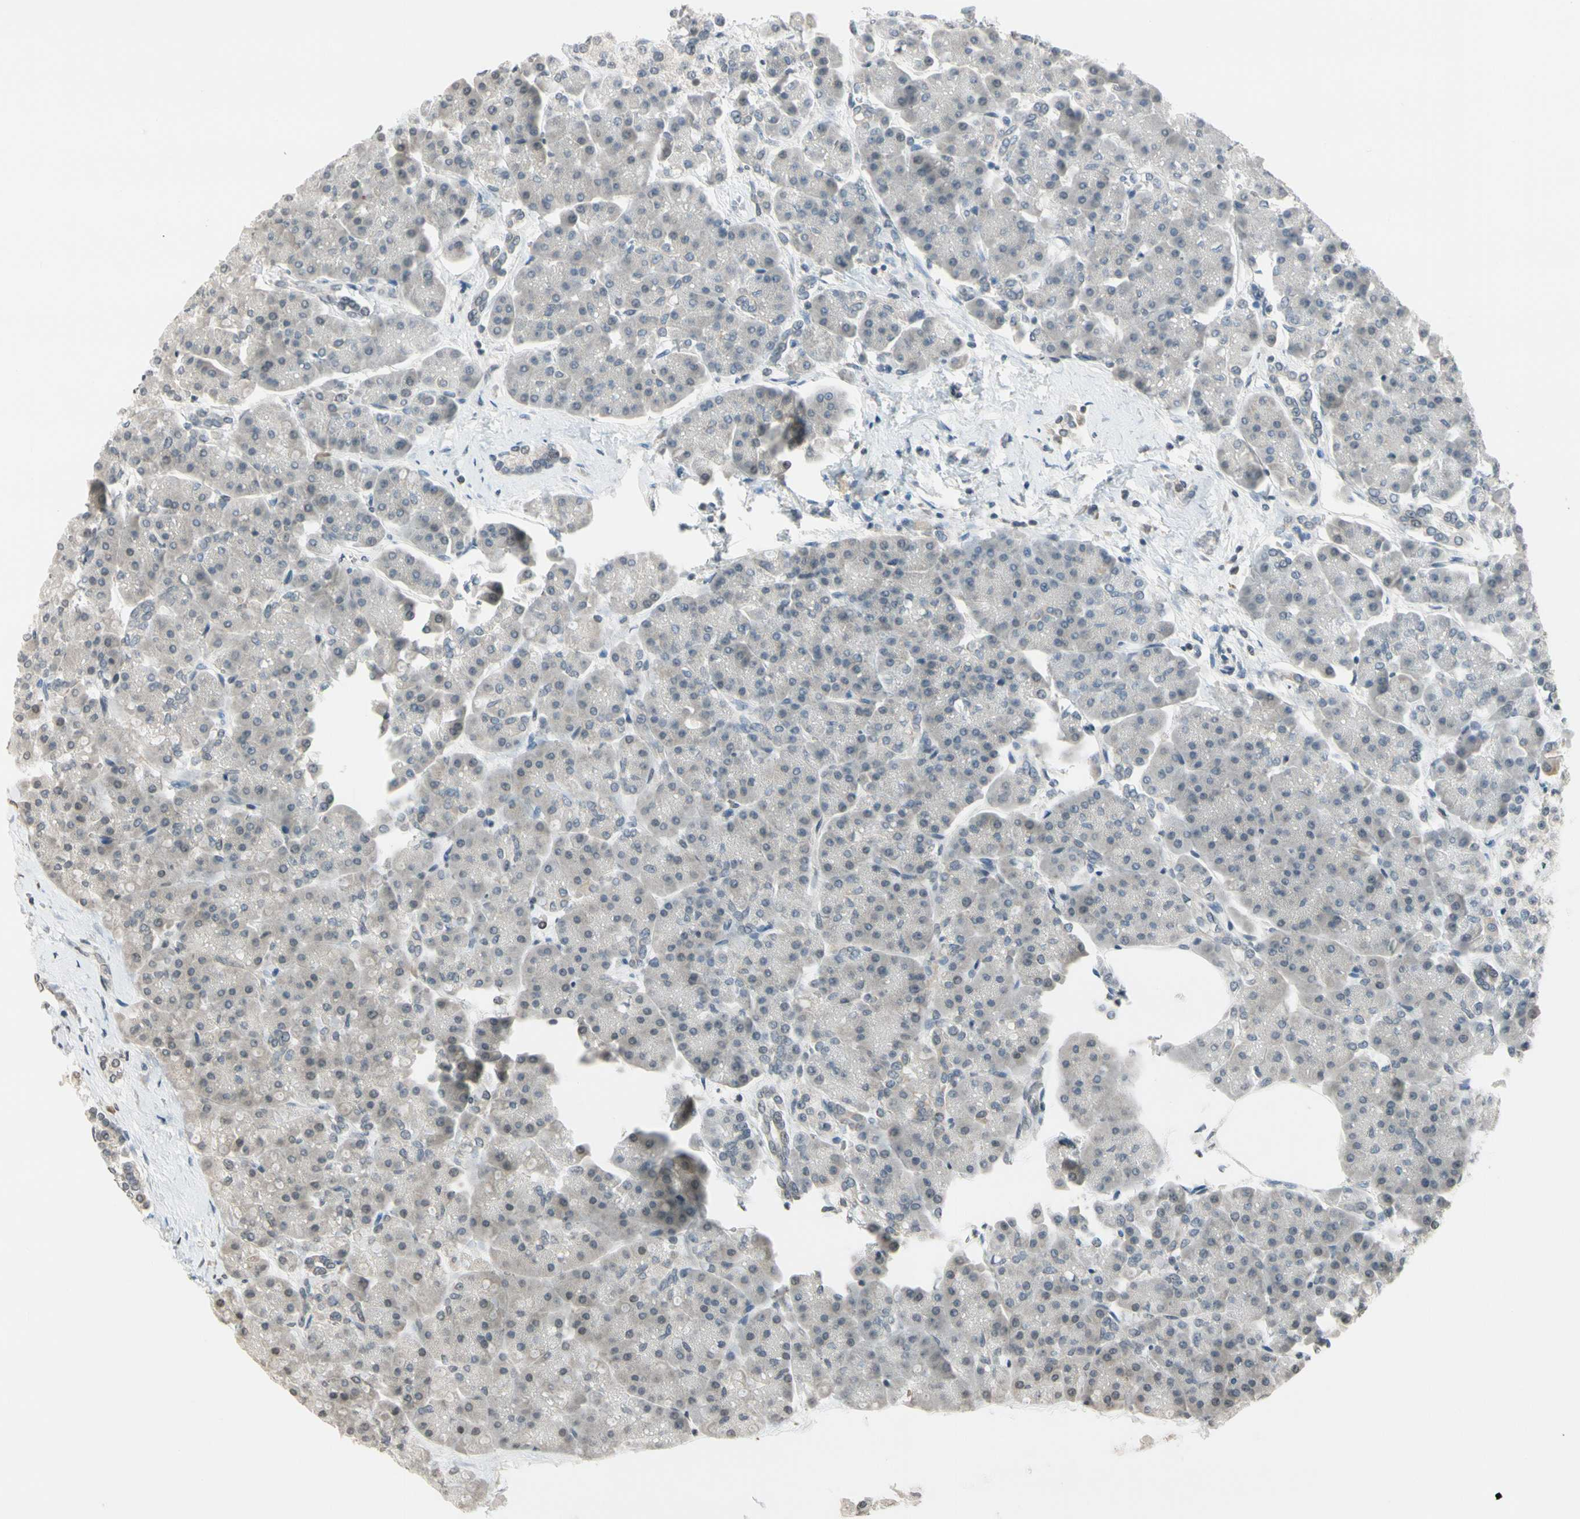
{"staining": {"intensity": "negative", "quantity": "none", "location": "none"}, "tissue": "pancreas", "cell_type": "Exocrine glandular cells", "image_type": "normal", "snomed": [{"axis": "morphology", "description": "Normal tissue, NOS"}, {"axis": "topography", "description": "Pancreas"}], "caption": "Immunohistochemistry (IHC) image of unremarkable human pancreas stained for a protein (brown), which shows no expression in exocrine glandular cells.", "gene": "GYPC", "patient": {"sex": "female", "age": 70}}